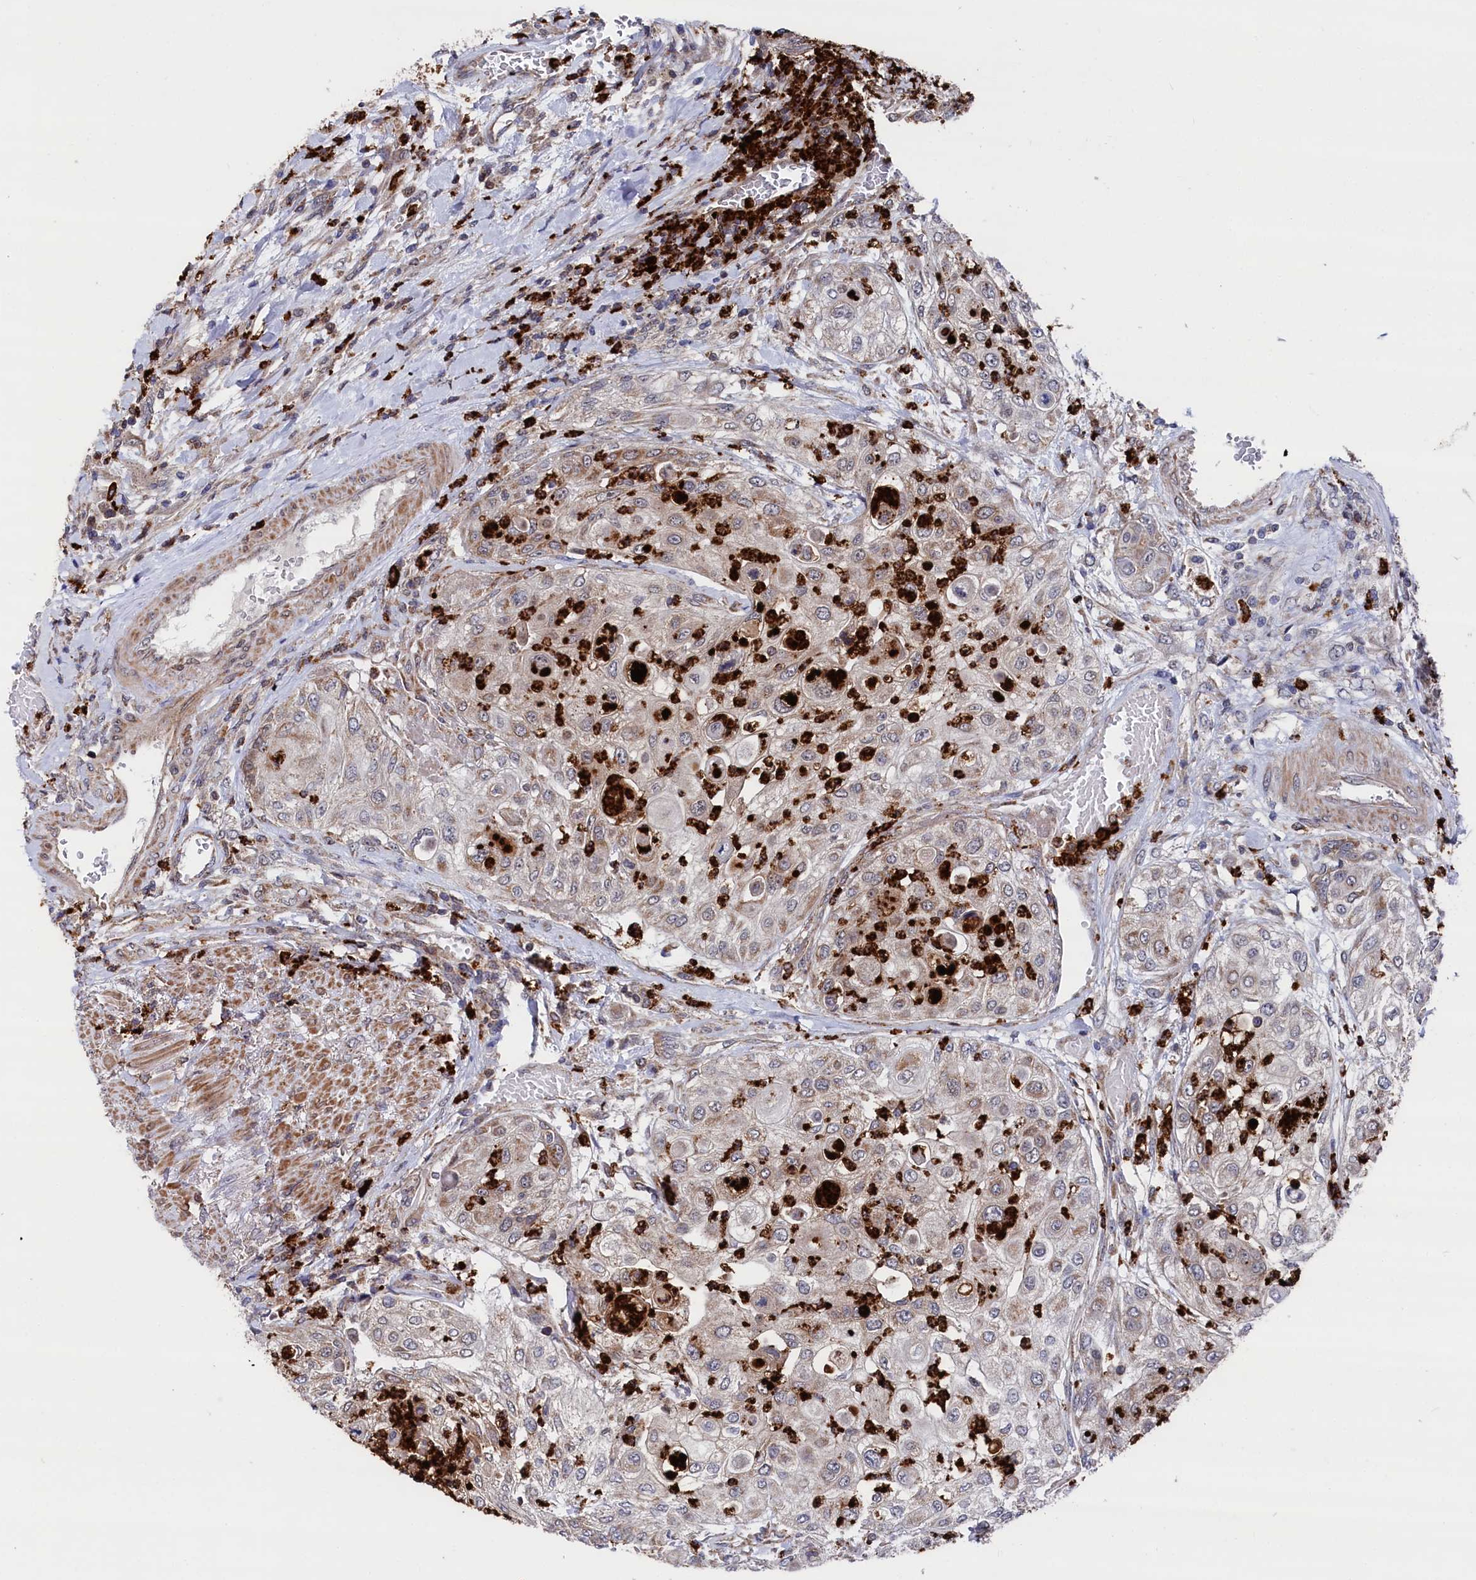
{"staining": {"intensity": "weak", "quantity": "<25%", "location": "cytoplasmic/membranous"}, "tissue": "urothelial cancer", "cell_type": "Tumor cells", "image_type": "cancer", "snomed": [{"axis": "morphology", "description": "Urothelial carcinoma, High grade"}, {"axis": "topography", "description": "Urinary bladder"}], "caption": "Urothelial cancer was stained to show a protein in brown. There is no significant positivity in tumor cells. (DAB (3,3'-diaminobenzidine) immunohistochemistry (IHC) with hematoxylin counter stain).", "gene": "CHCHD1", "patient": {"sex": "female", "age": 79}}